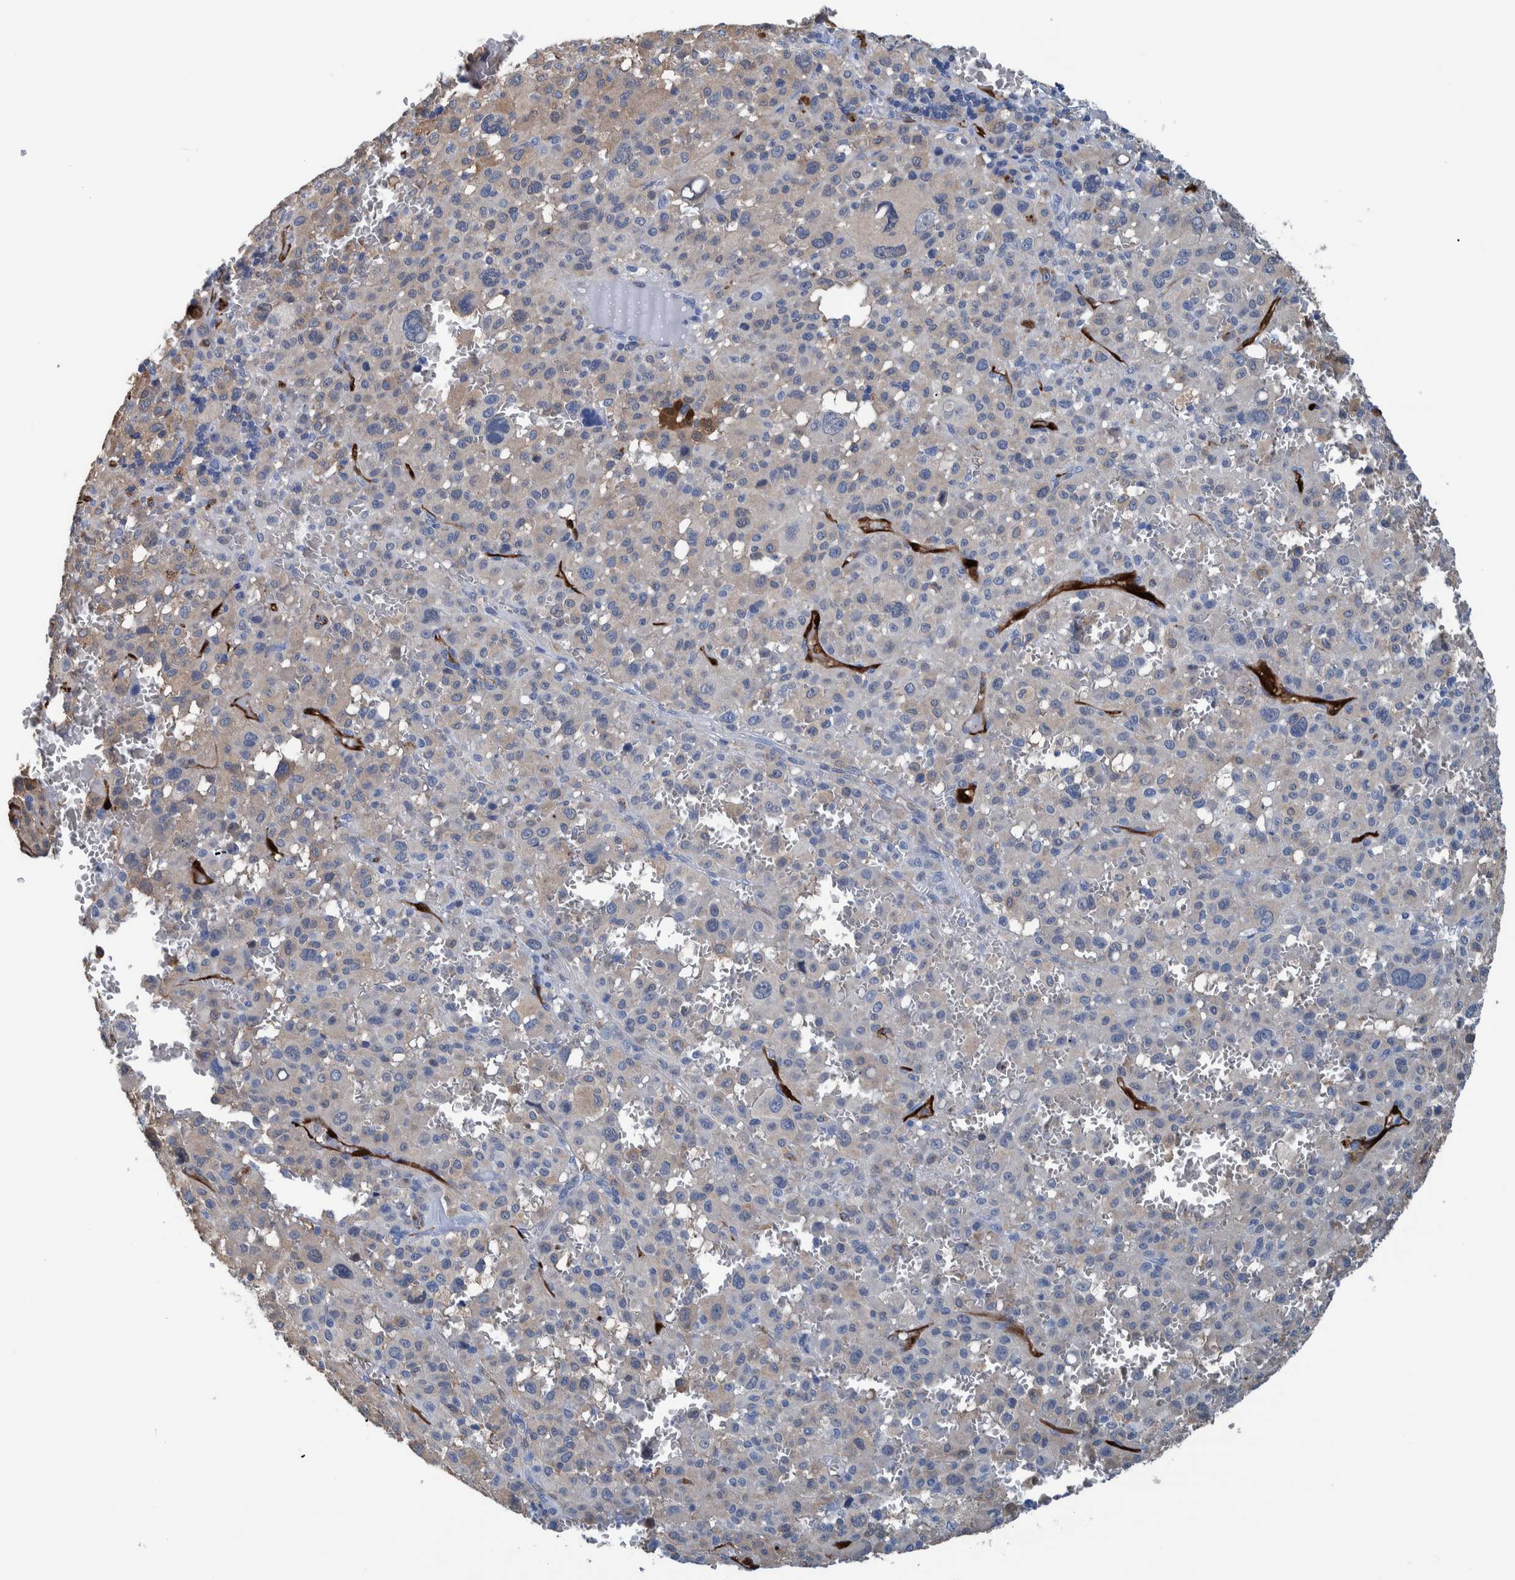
{"staining": {"intensity": "weak", "quantity": "<25%", "location": "cytoplasmic/membranous"}, "tissue": "melanoma", "cell_type": "Tumor cells", "image_type": "cancer", "snomed": [{"axis": "morphology", "description": "Malignant melanoma, Metastatic site"}, {"axis": "topography", "description": "Skin"}], "caption": "Tumor cells show no significant expression in malignant melanoma (metastatic site).", "gene": "IDO1", "patient": {"sex": "female", "age": 74}}